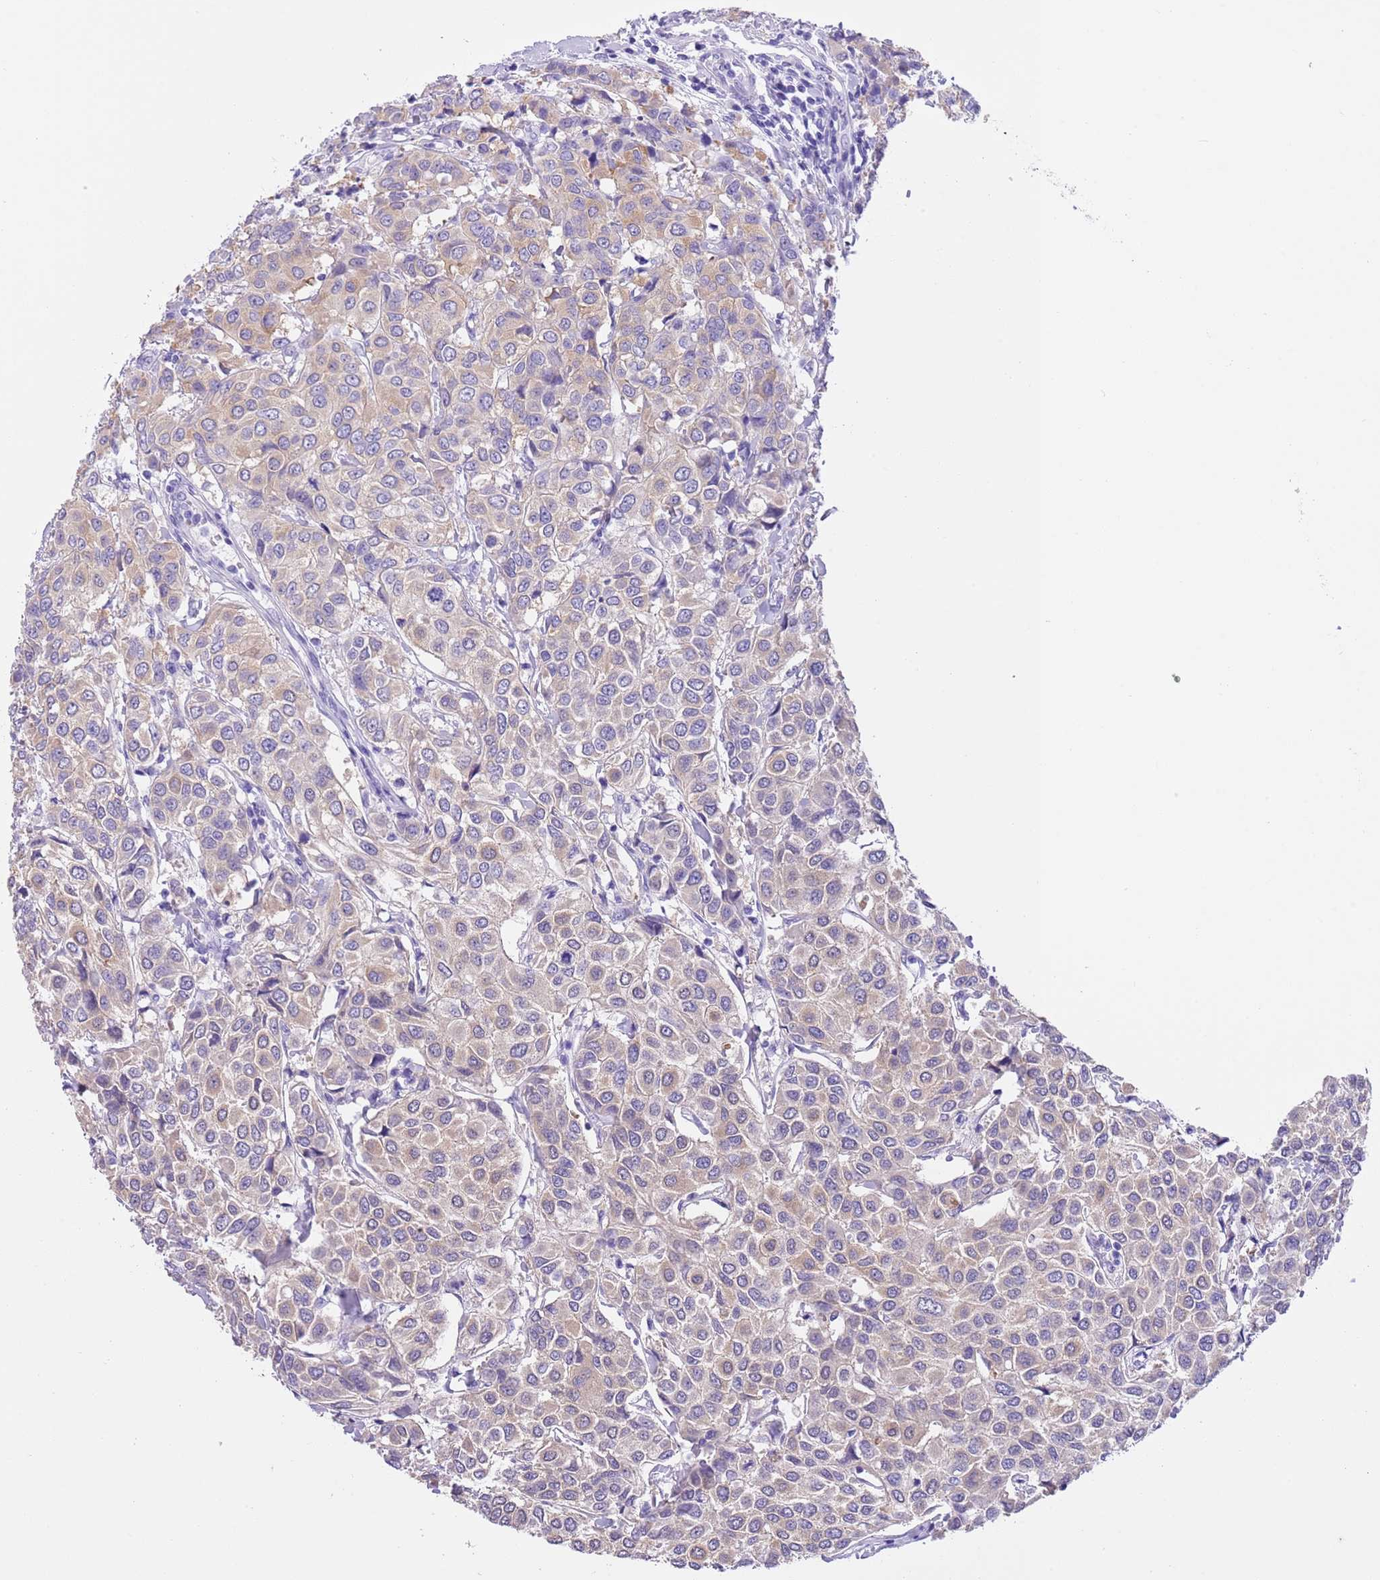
{"staining": {"intensity": "negative", "quantity": "none", "location": "none"}, "tissue": "breast cancer", "cell_type": "Tumor cells", "image_type": "cancer", "snomed": [{"axis": "morphology", "description": "Duct carcinoma"}, {"axis": "topography", "description": "Breast"}], "caption": "Immunohistochemical staining of human invasive ductal carcinoma (breast) reveals no significant expression in tumor cells.", "gene": "TMEM185B", "patient": {"sex": "female", "age": 55}}